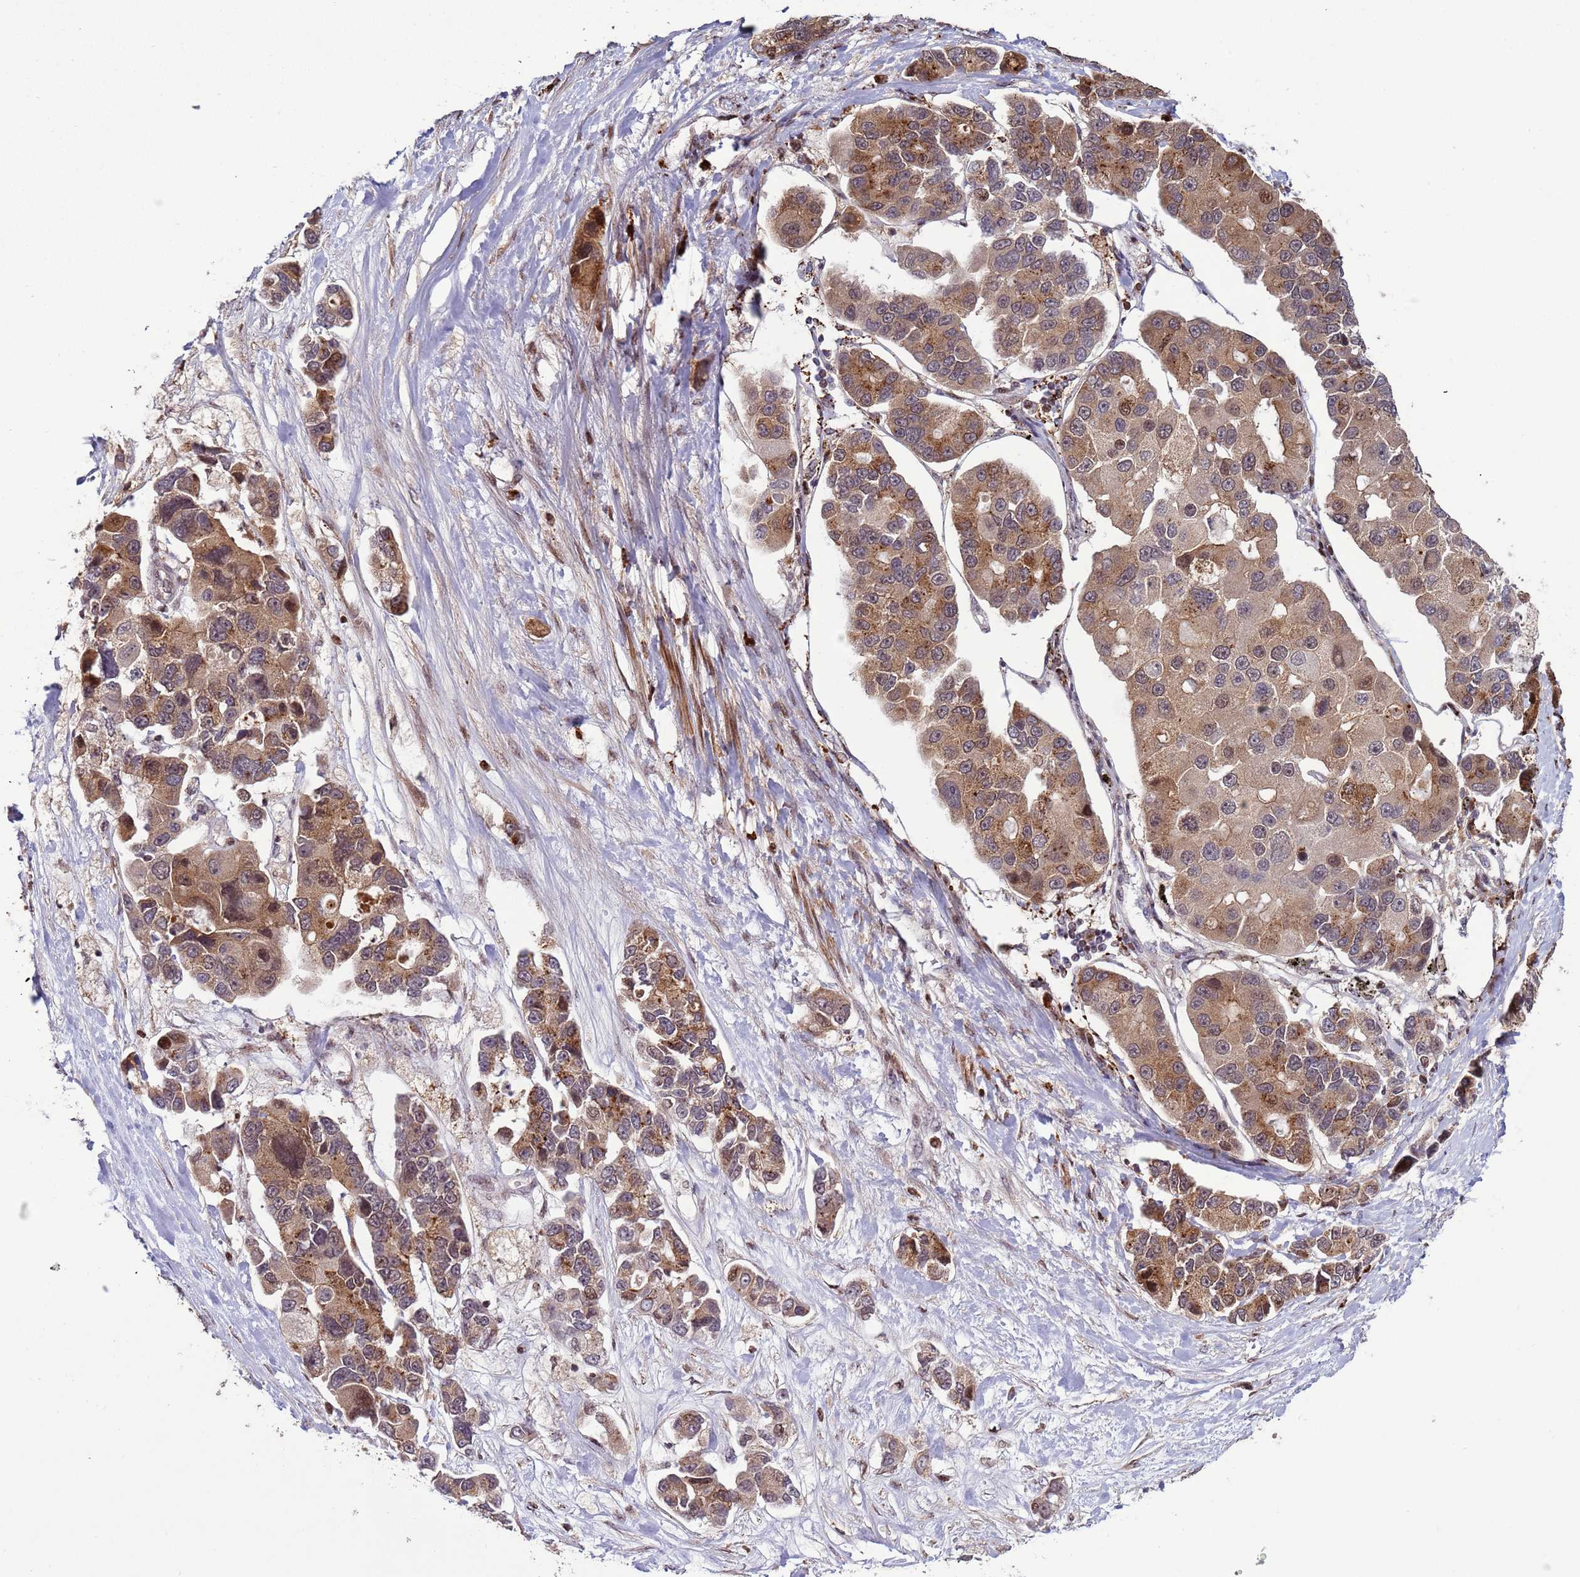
{"staining": {"intensity": "moderate", "quantity": "25%-75%", "location": "cytoplasmic/membranous,nuclear"}, "tissue": "lung cancer", "cell_type": "Tumor cells", "image_type": "cancer", "snomed": [{"axis": "morphology", "description": "Adenocarcinoma, NOS"}, {"axis": "topography", "description": "Lung"}], "caption": "Tumor cells exhibit medium levels of moderate cytoplasmic/membranous and nuclear expression in approximately 25%-75% of cells in human lung cancer.", "gene": "HGH1", "patient": {"sex": "female", "age": 54}}